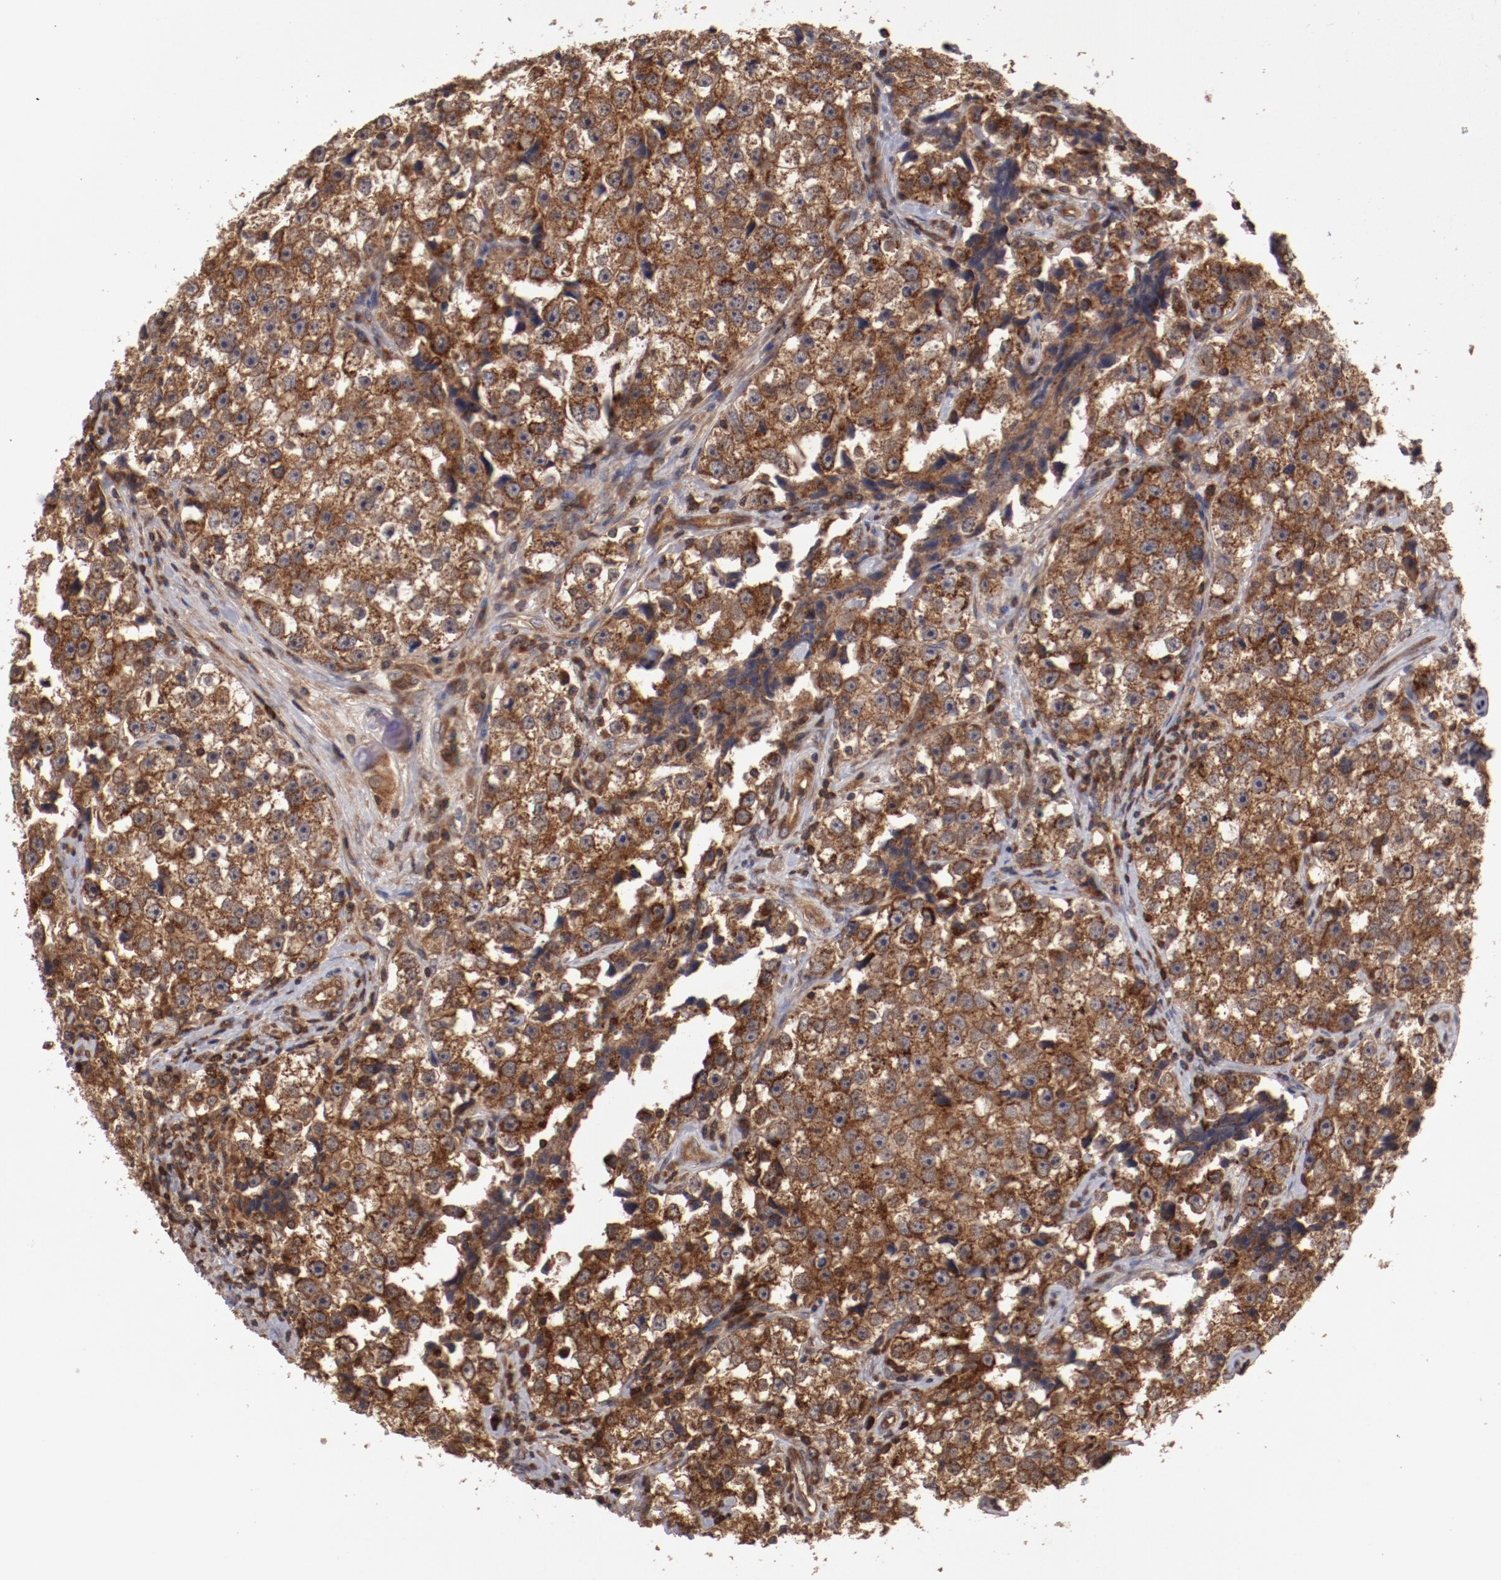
{"staining": {"intensity": "moderate", "quantity": ">75%", "location": "cytoplasmic/membranous"}, "tissue": "testis cancer", "cell_type": "Tumor cells", "image_type": "cancer", "snomed": [{"axis": "morphology", "description": "Seminoma, NOS"}, {"axis": "topography", "description": "Testis"}], "caption": "Tumor cells show moderate cytoplasmic/membranous staining in approximately >75% of cells in testis cancer.", "gene": "RPS6KA6", "patient": {"sex": "male", "age": 32}}